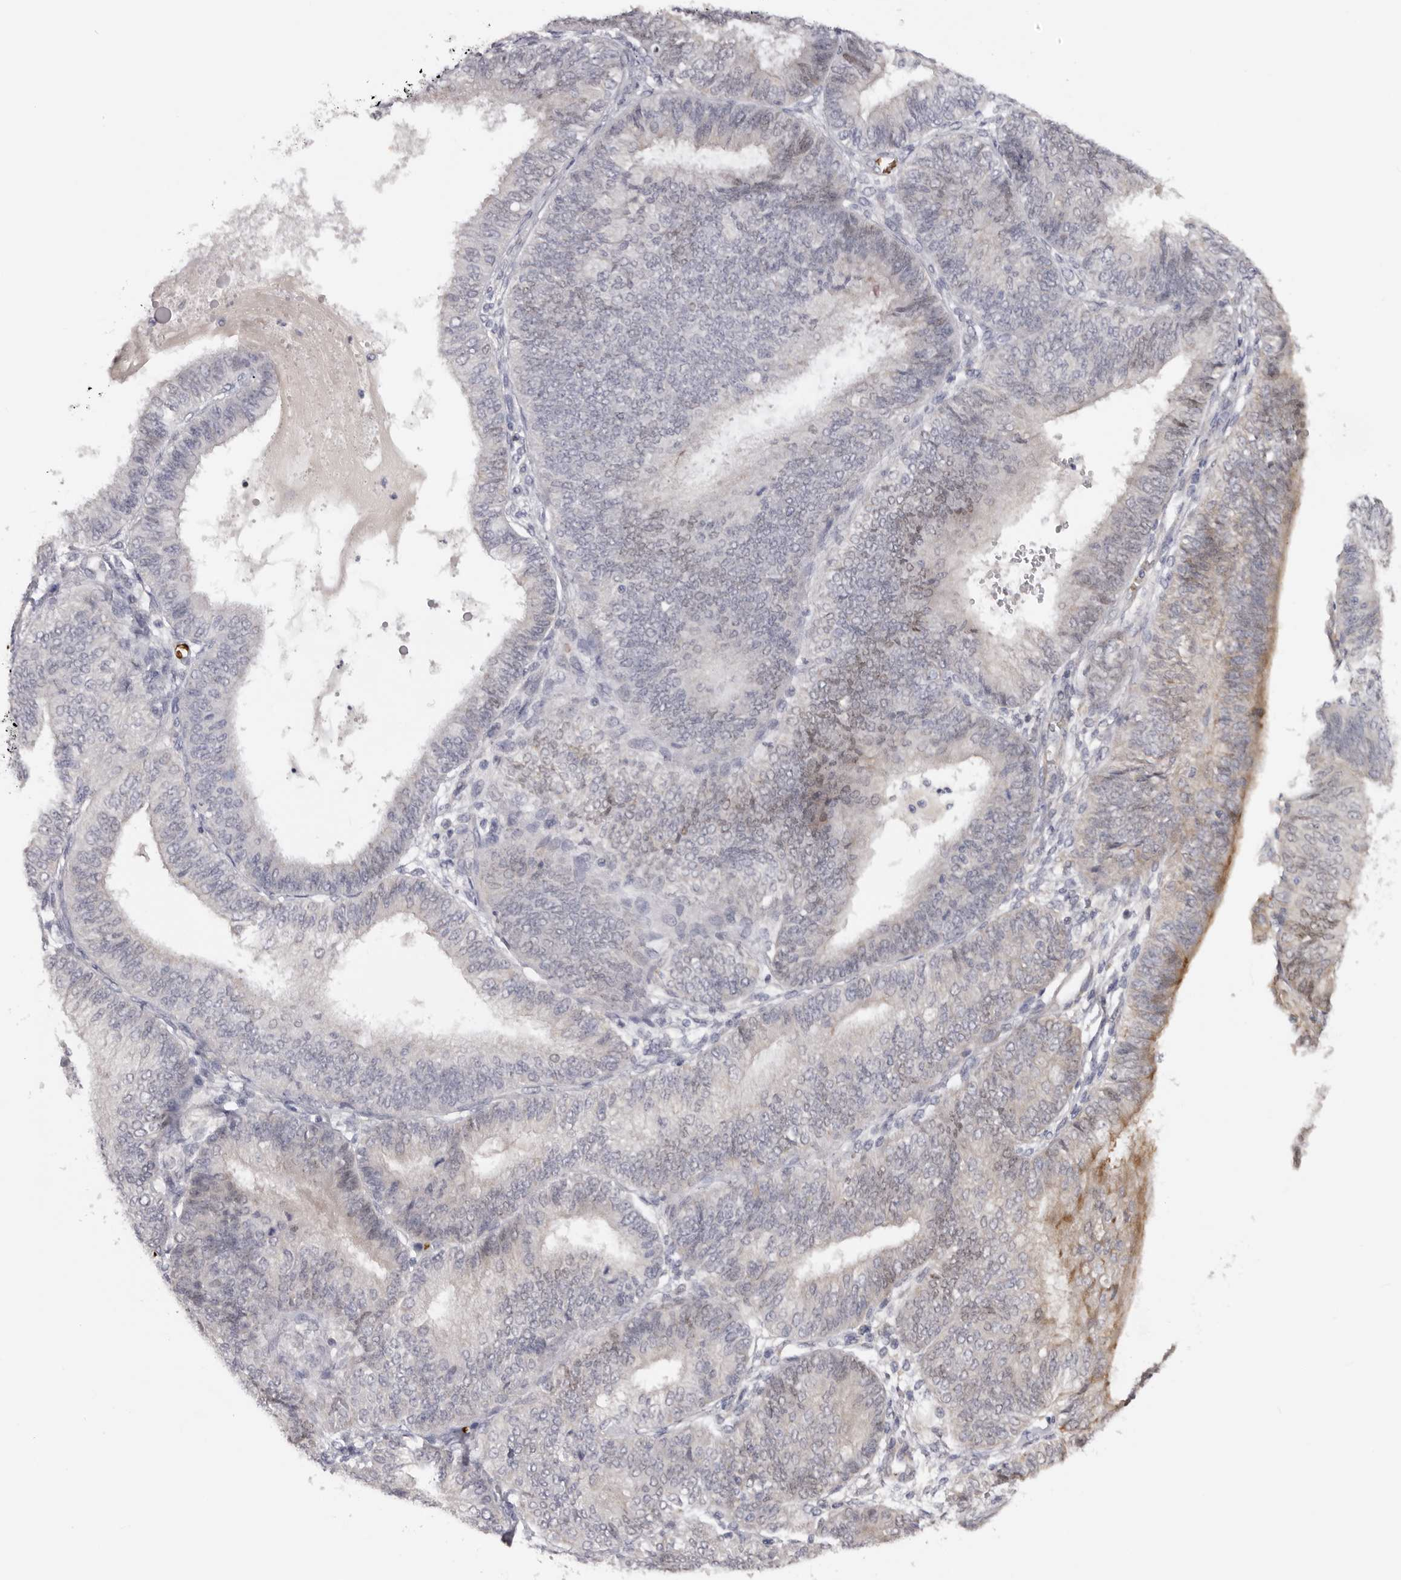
{"staining": {"intensity": "weak", "quantity": "<25%", "location": "cytoplasmic/membranous"}, "tissue": "endometrial cancer", "cell_type": "Tumor cells", "image_type": "cancer", "snomed": [{"axis": "morphology", "description": "Adenocarcinoma, NOS"}, {"axis": "topography", "description": "Endometrium"}], "caption": "Immunohistochemistry (IHC) photomicrograph of adenocarcinoma (endometrial) stained for a protein (brown), which displays no staining in tumor cells.", "gene": "TNR", "patient": {"sex": "female", "age": 58}}